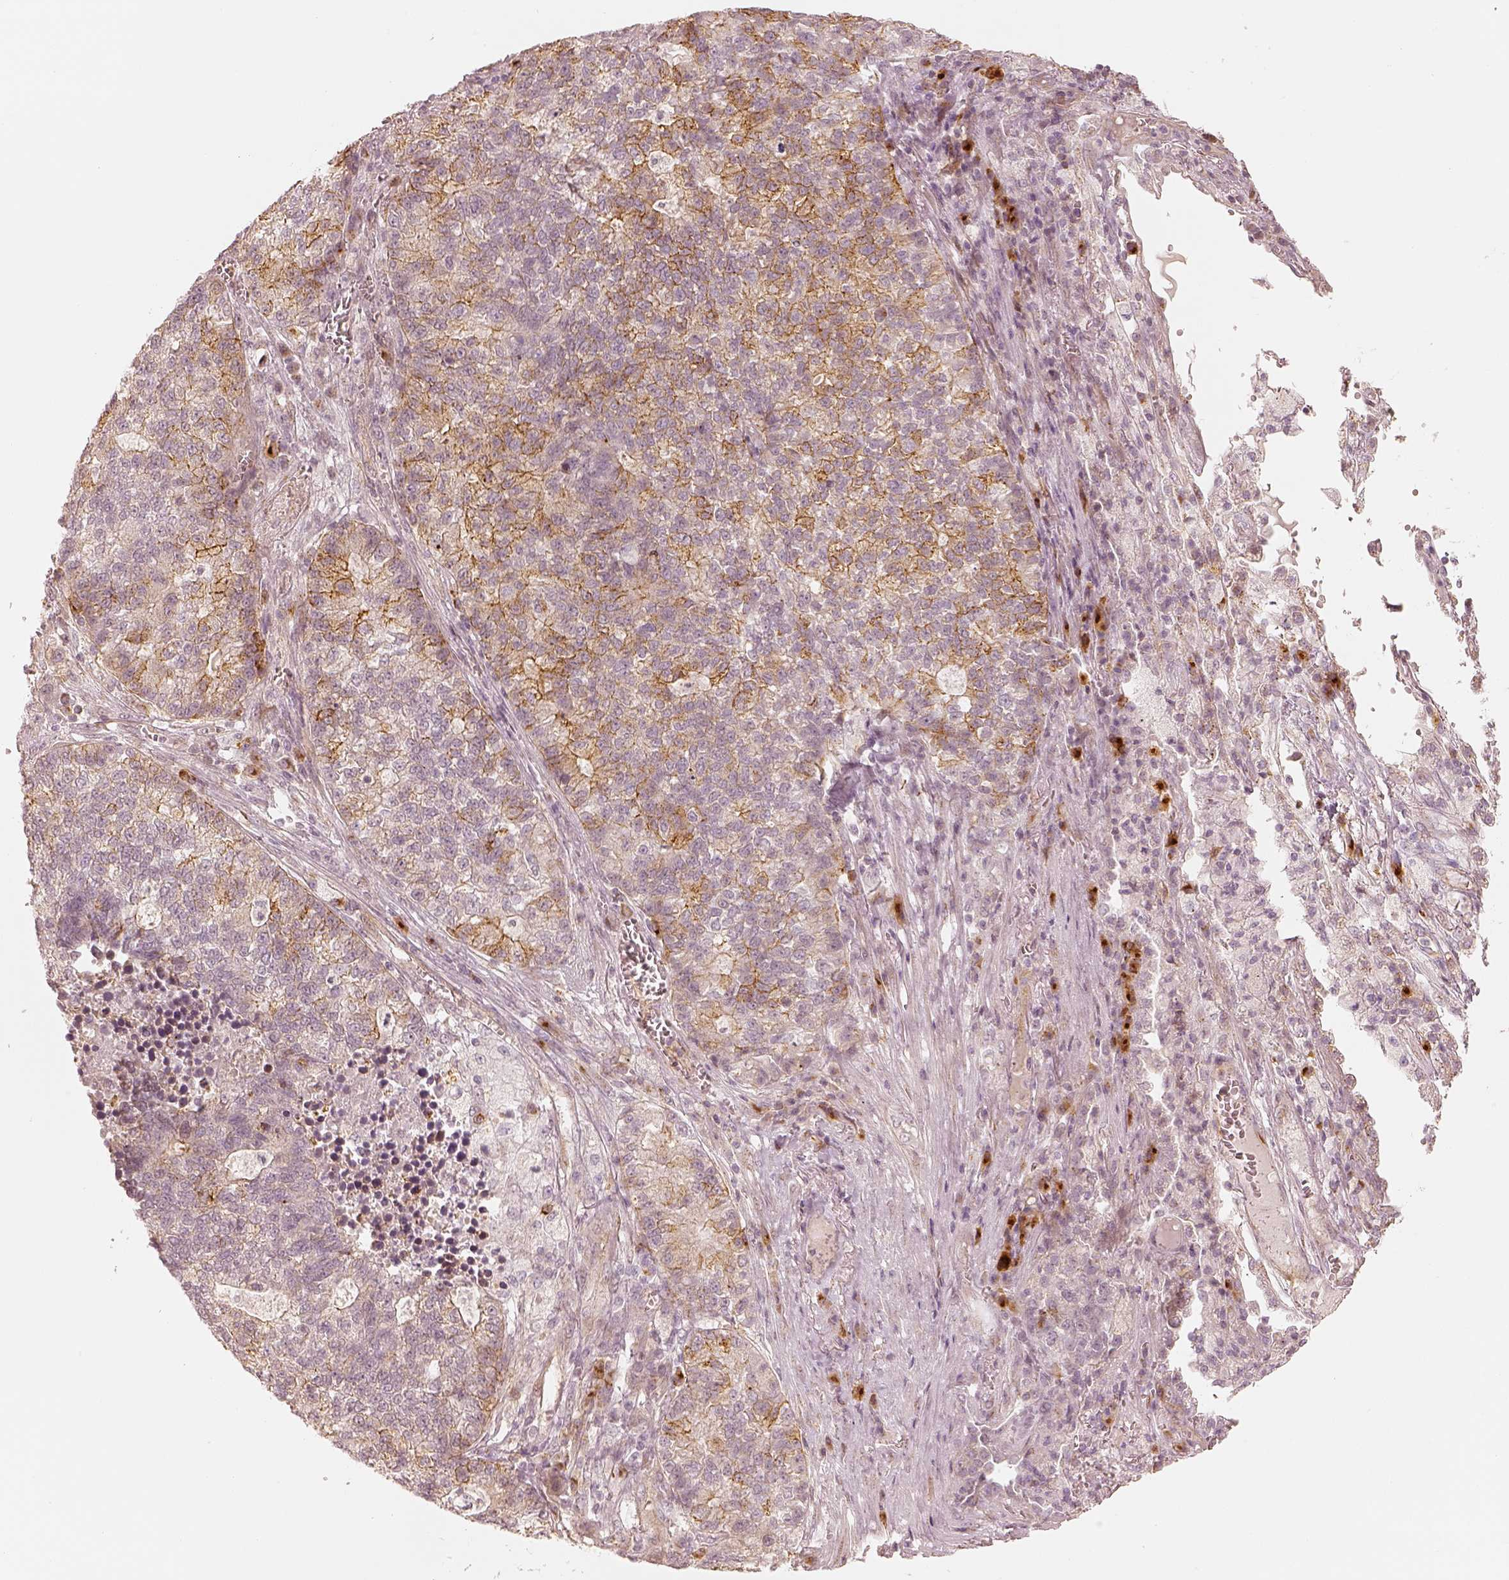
{"staining": {"intensity": "weak", "quantity": "<25%", "location": "cytoplasmic/membranous"}, "tissue": "lung cancer", "cell_type": "Tumor cells", "image_type": "cancer", "snomed": [{"axis": "morphology", "description": "Adenocarcinoma, NOS"}, {"axis": "topography", "description": "Lung"}], "caption": "An immunohistochemistry (IHC) histopathology image of lung cancer (adenocarcinoma) is shown. There is no staining in tumor cells of lung cancer (adenocarcinoma).", "gene": "GORASP2", "patient": {"sex": "male", "age": 57}}